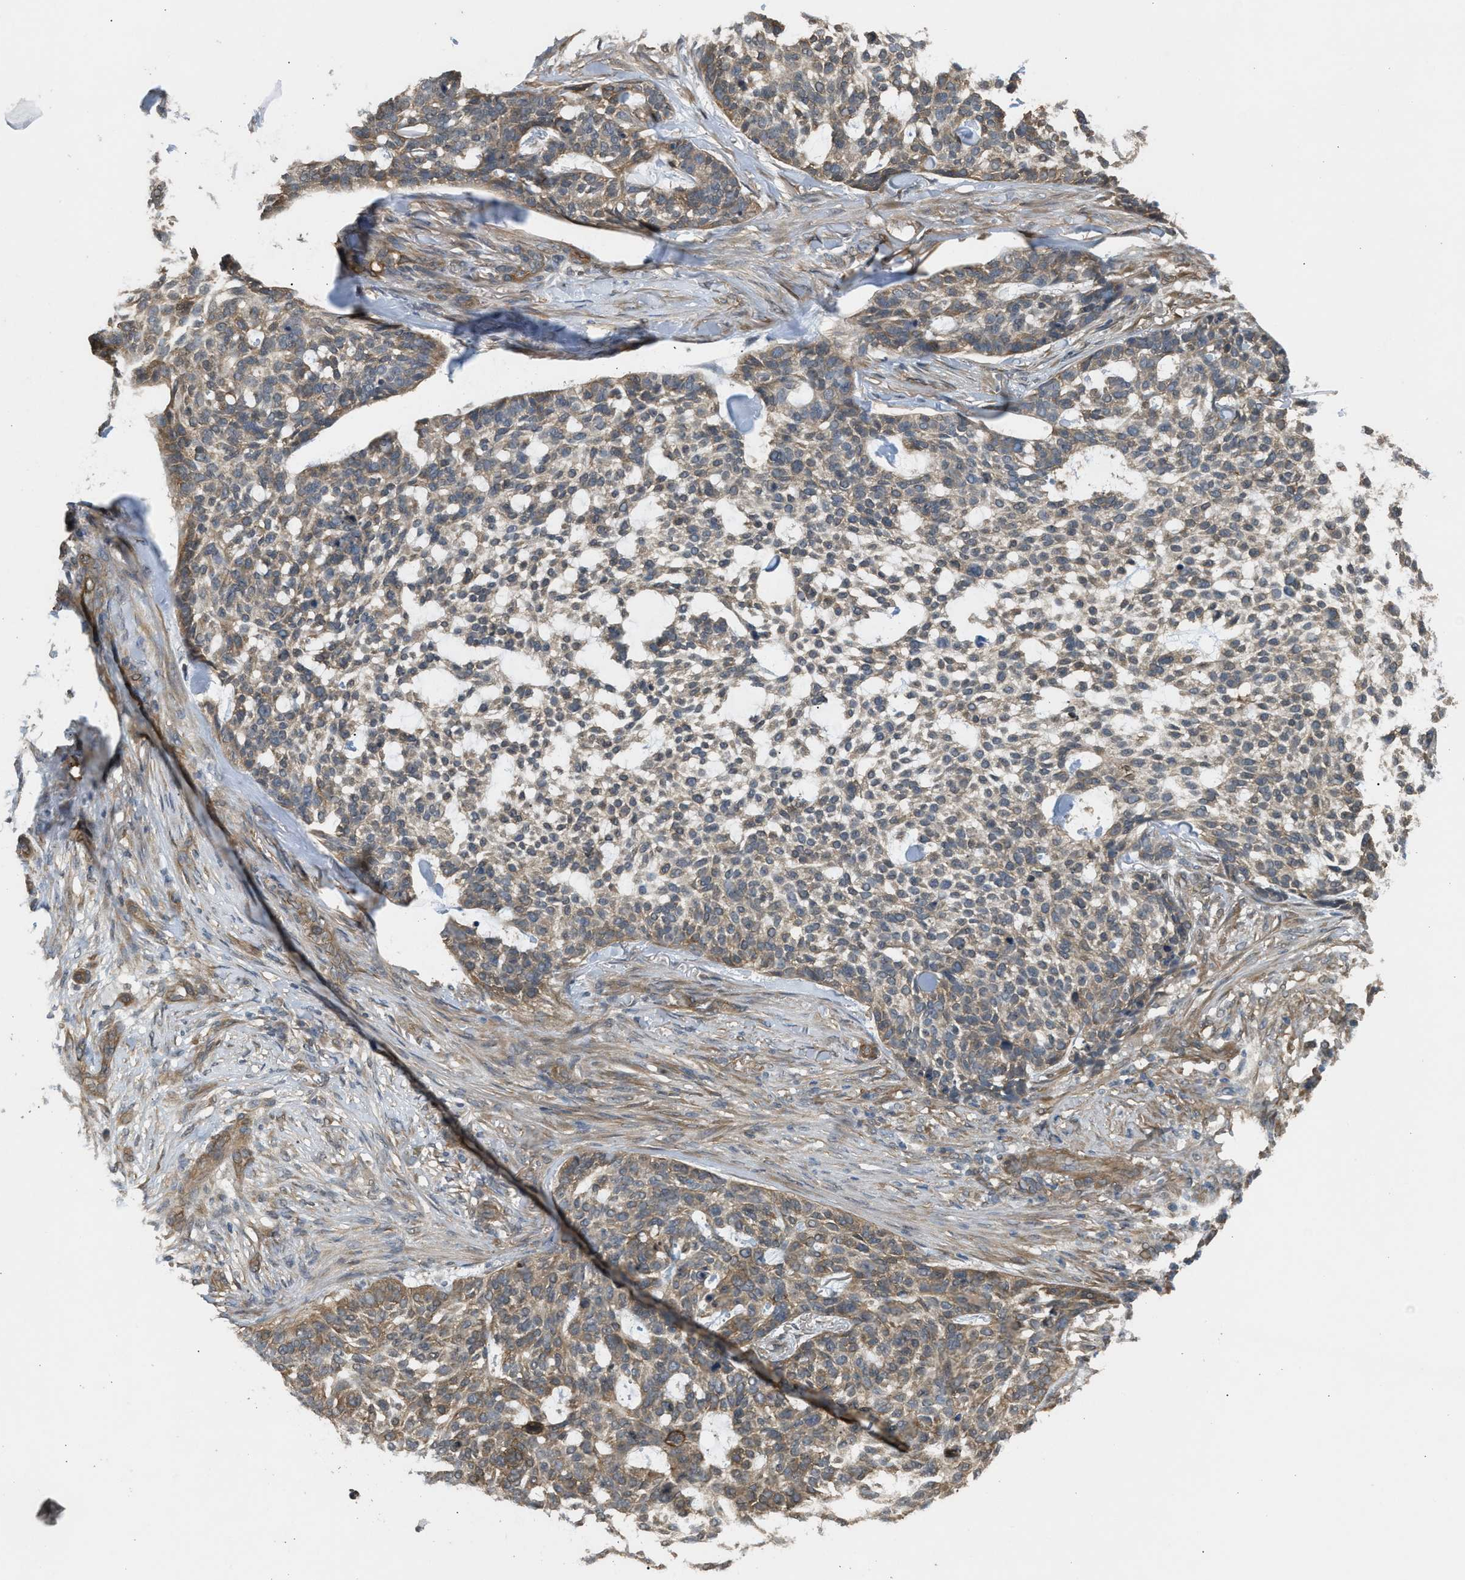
{"staining": {"intensity": "weak", "quantity": "<25%", "location": "cytoplasmic/membranous"}, "tissue": "skin cancer", "cell_type": "Tumor cells", "image_type": "cancer", "snomed": [{"axis": "morphology", "description": "Basal cell carcinoma"}, {"axis": "topography", "description": "Skin"}], "caption": "Tumor cells are negative for brown protein staining in skin cancer.", "gene": "BAG3", "patient": {"sex": "female", "age": 64}}